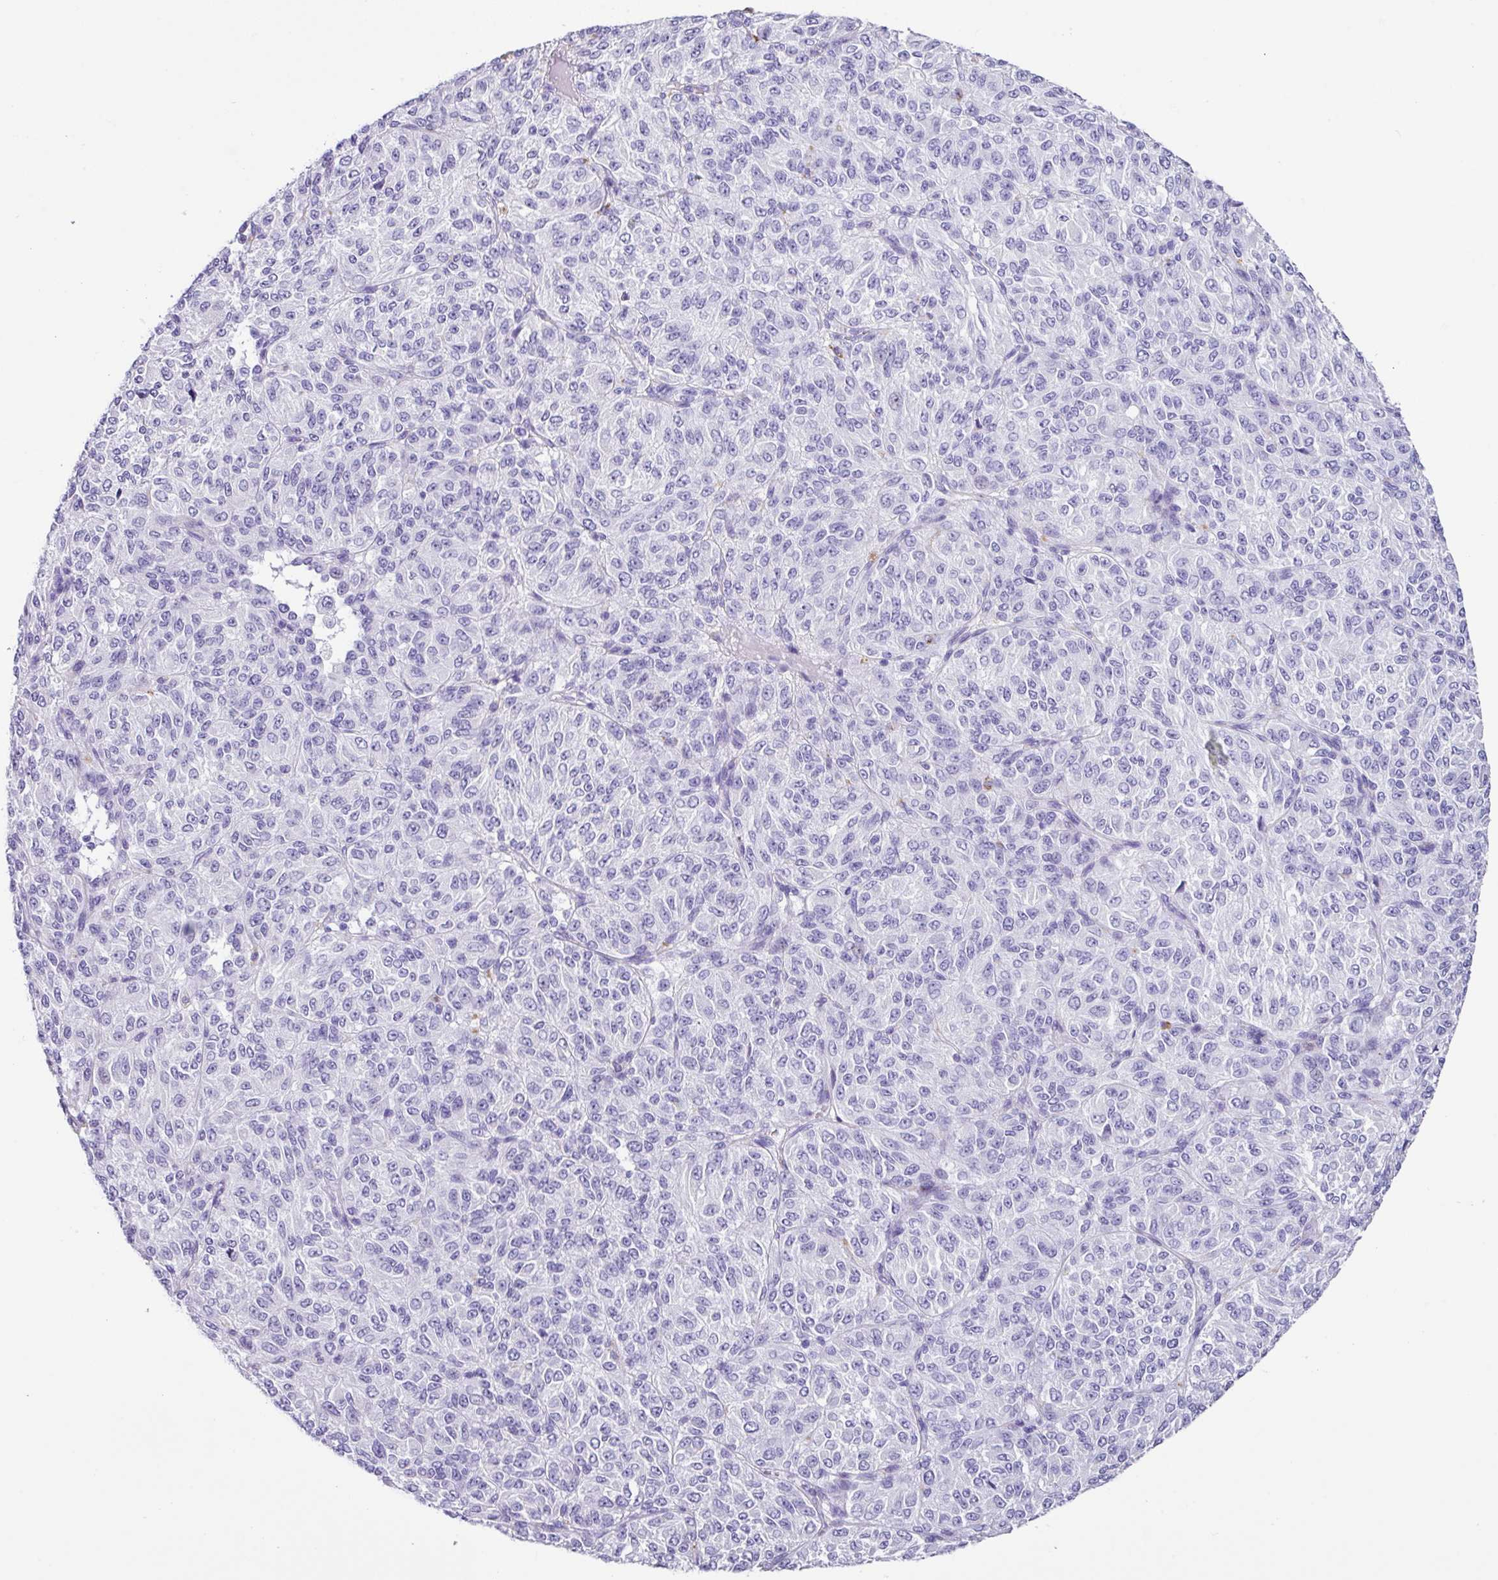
{"staining": {"intensity": "negative", "quantity": "none", "location": "none"}, "tissue": "melanoma", "cell_type": "Tumor cells", "image_type": "cancer", "snomed": [{"axis": "morphology", "description": "Malignant melanoma, Metastatic site"}, {"axis": "topography", "description": "Brain"}], "caption": "The photomicrograph shows no staining of tumor cells in melanoma.", "gene": "ZG16", "patient": {"sex": "female", "age": 56}}